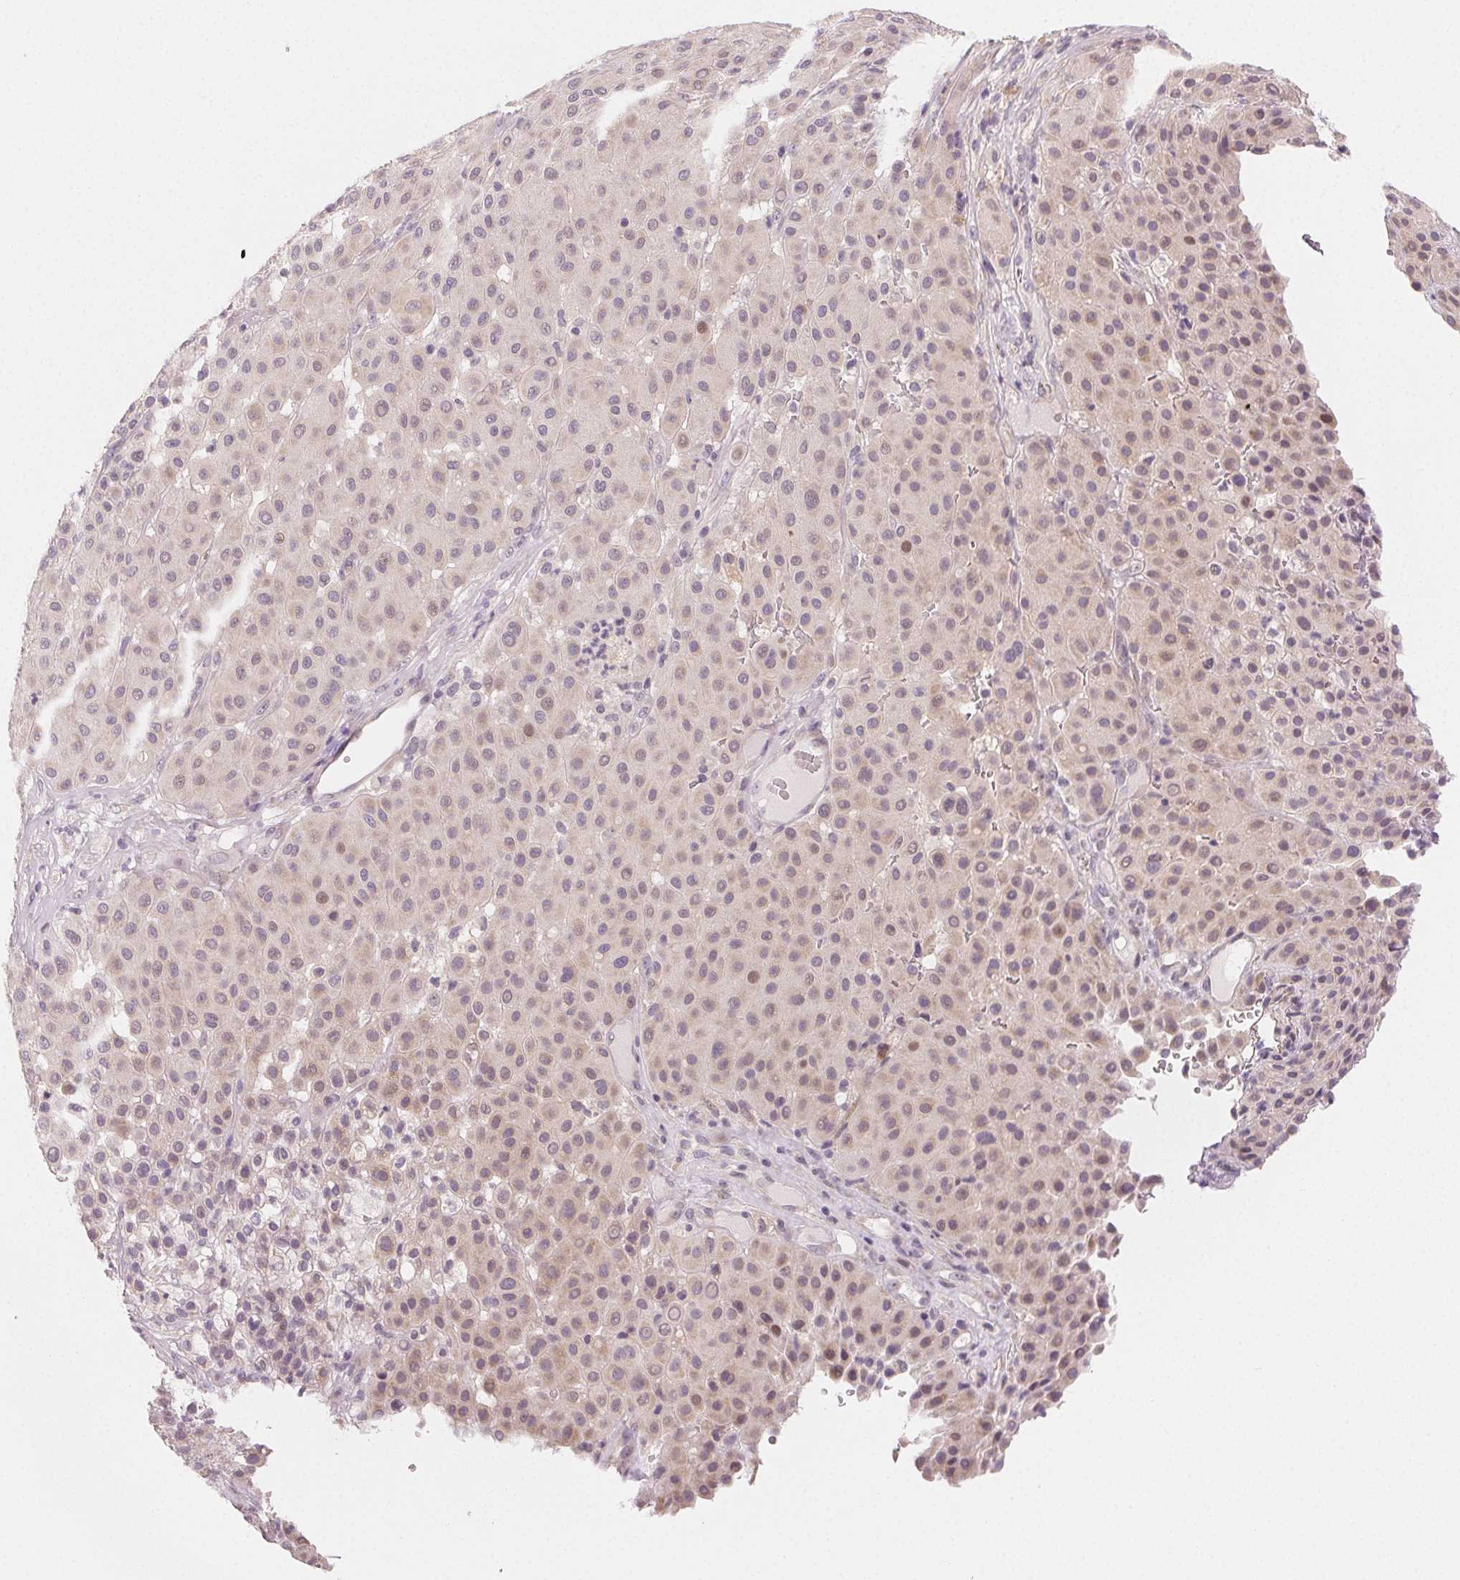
{"staining": {"intensity": "weak", "quantity": "25%-75%", "location": "cytoplasmic/membranous,nuclear"}, "tissue": "melanoma", "cell_type": "Tumor cells", "image_type": "cancer", "snomed": [{"axis": "morphology", "description": "Malignant melanoma, Metastatic site"}, {"axis": "topography", "description": "Smooth muscle"}], "caption": "Protein staining of malignant melanoma (metastatic site) tissue displays weak cytoplasmic/membranous and nuclear positivity in approximately 25%-75% of tumor cells.", "gene": "MYBL1", "patient": {"sex": "male", "age": 41}}